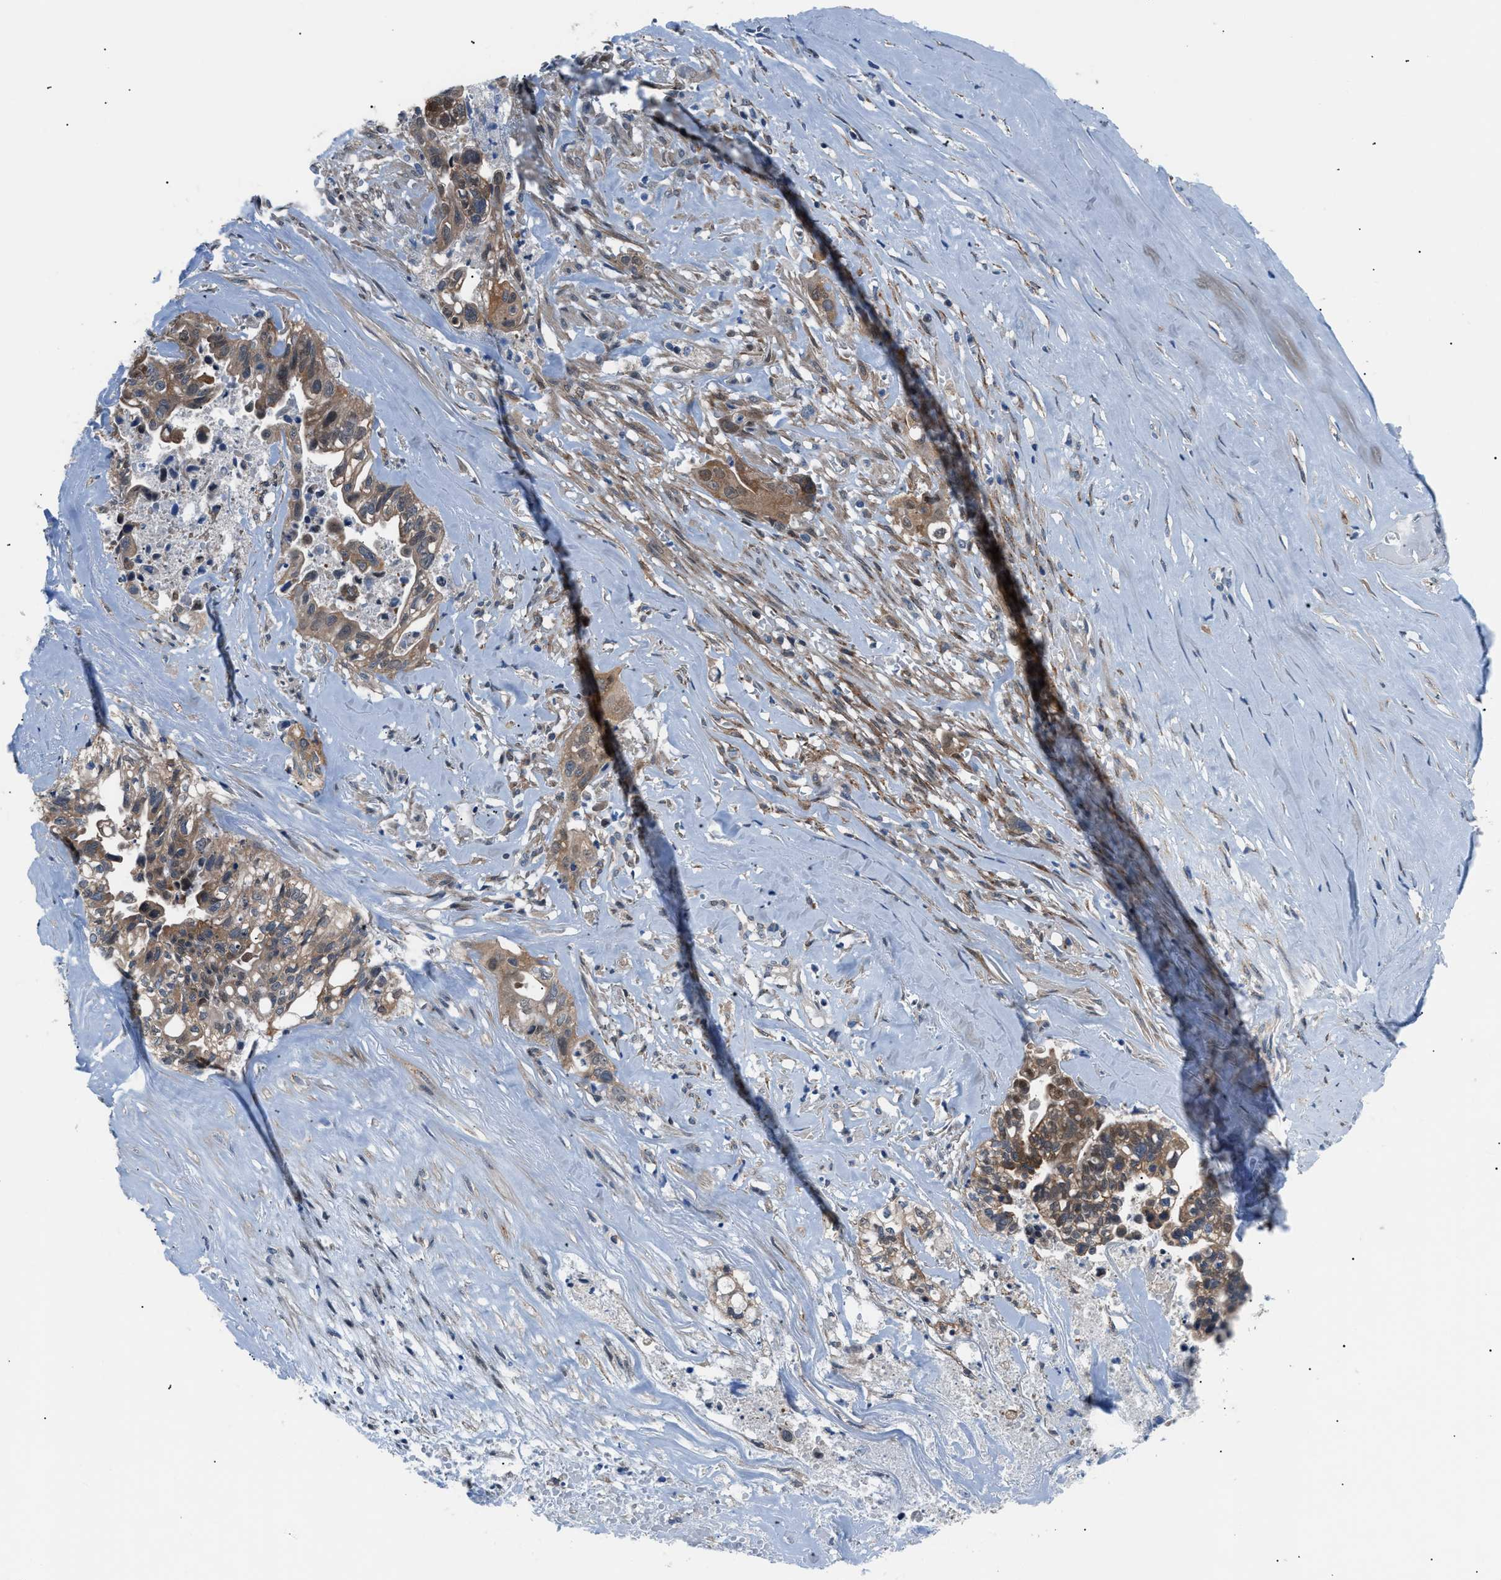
{"staining": {"intensity": "moderate", "quantity": ">75%", "location": "cytoplasmic/membranous,nuclear"}, "tissue": "liver cancer", "cell_type": "Tumor cells", "image_type": "cancer", "snomed": [{"axis": "morphology", "description": "Cholangiocarcinoma"}, {"axis": "topography", "description": "Liver"}], "caption": "This photomicrograph shows liver cholangiocarcinoma stained with IHC to label a protein in brown. The cytoplasmic/membranous and nuclear of tumor cells show moderate positivity for the protein. Nuclei are counter-stained blue.", "gene": "TMEM45B", "patient": {"sex": "female", "age": 70}}